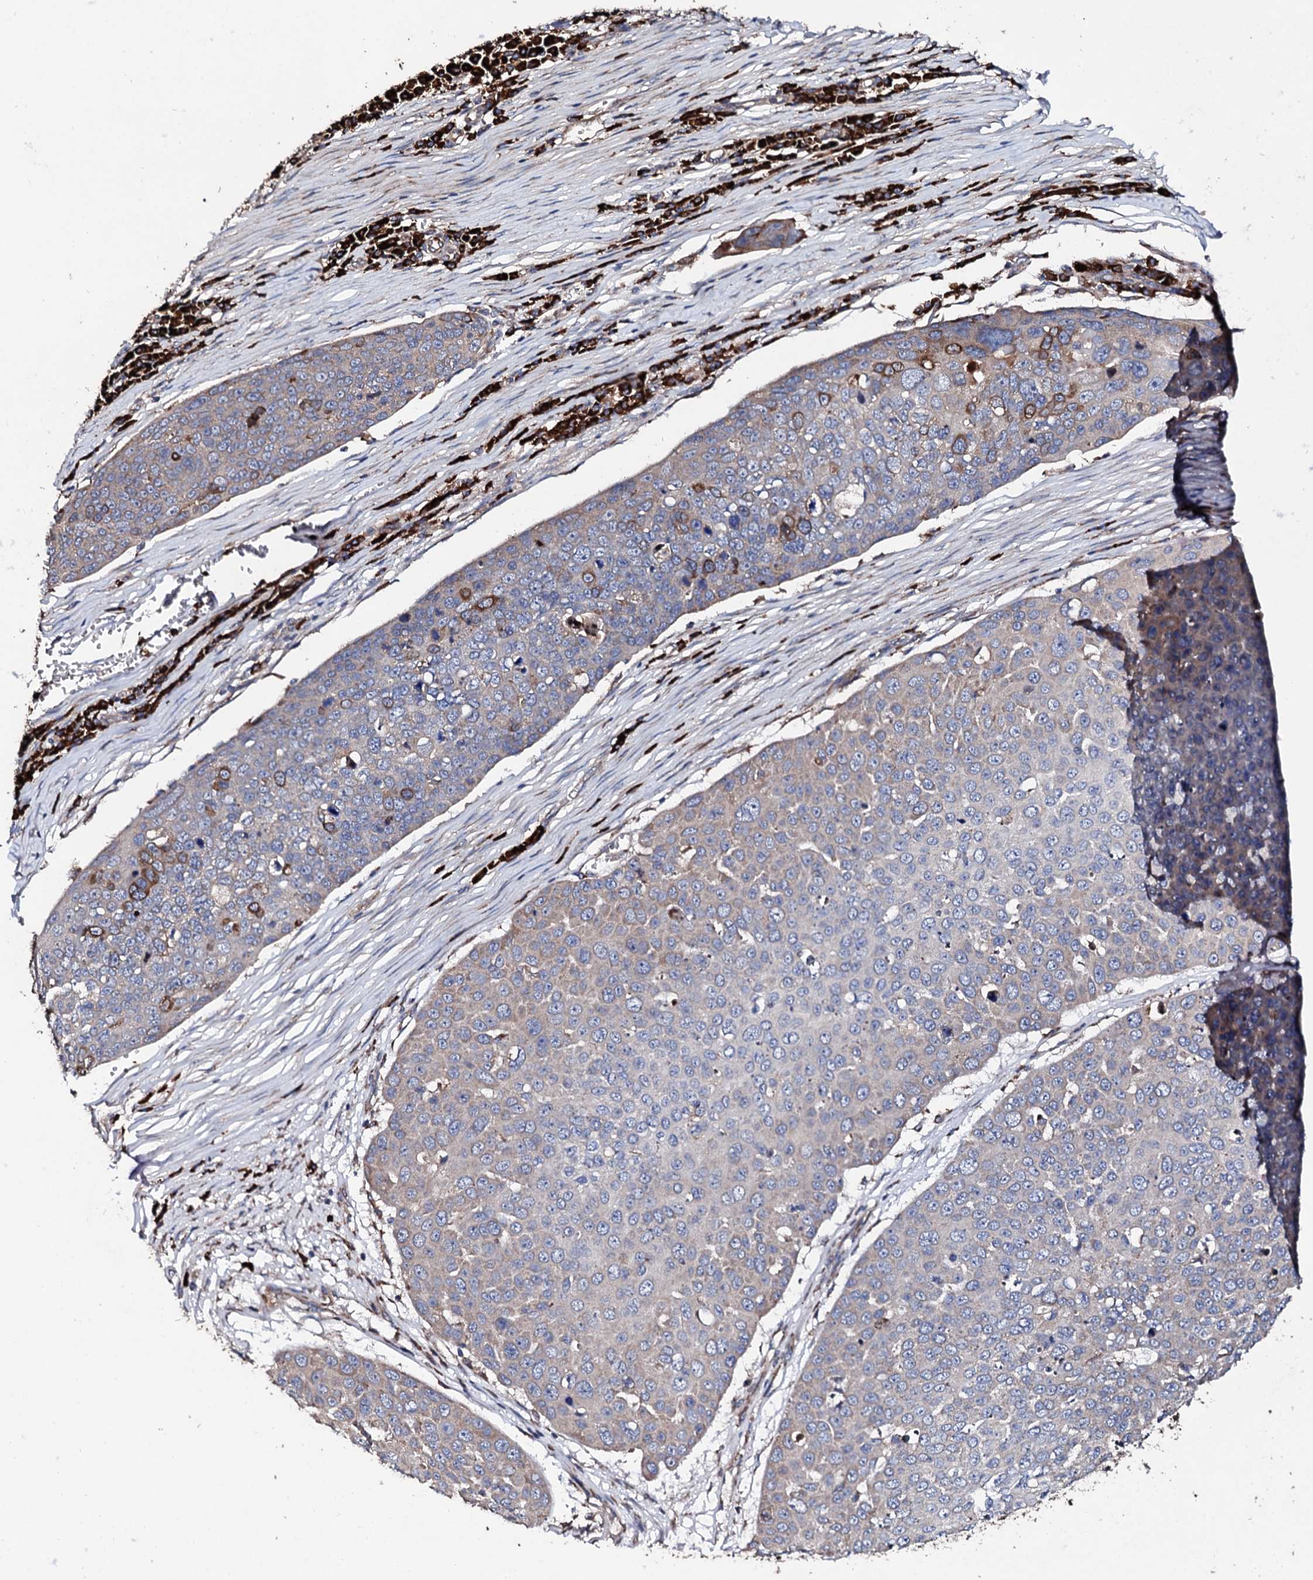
{"staining": {"intensity": "weak", "quantity": "25%-75%", "location": "cytoplasmic/membranous"}, "tissue": "skin cancer", "cell_type": "Tumor cells", "image_type": "cancer", "snomed": [{"axis": "morphology", "description": "Squamous cell carcinoma, NOS"}, {"axis": "topography", "description": "Skin"}], "caption": "Immunohistochemical staining of human skin cancer reveals low levels of weak cytoplasmic/membranous protein positivity in approximately 25%-75% of tumor cells.", "gene": "LIPT2", "patient": {"sex": "male", "age": 71}}